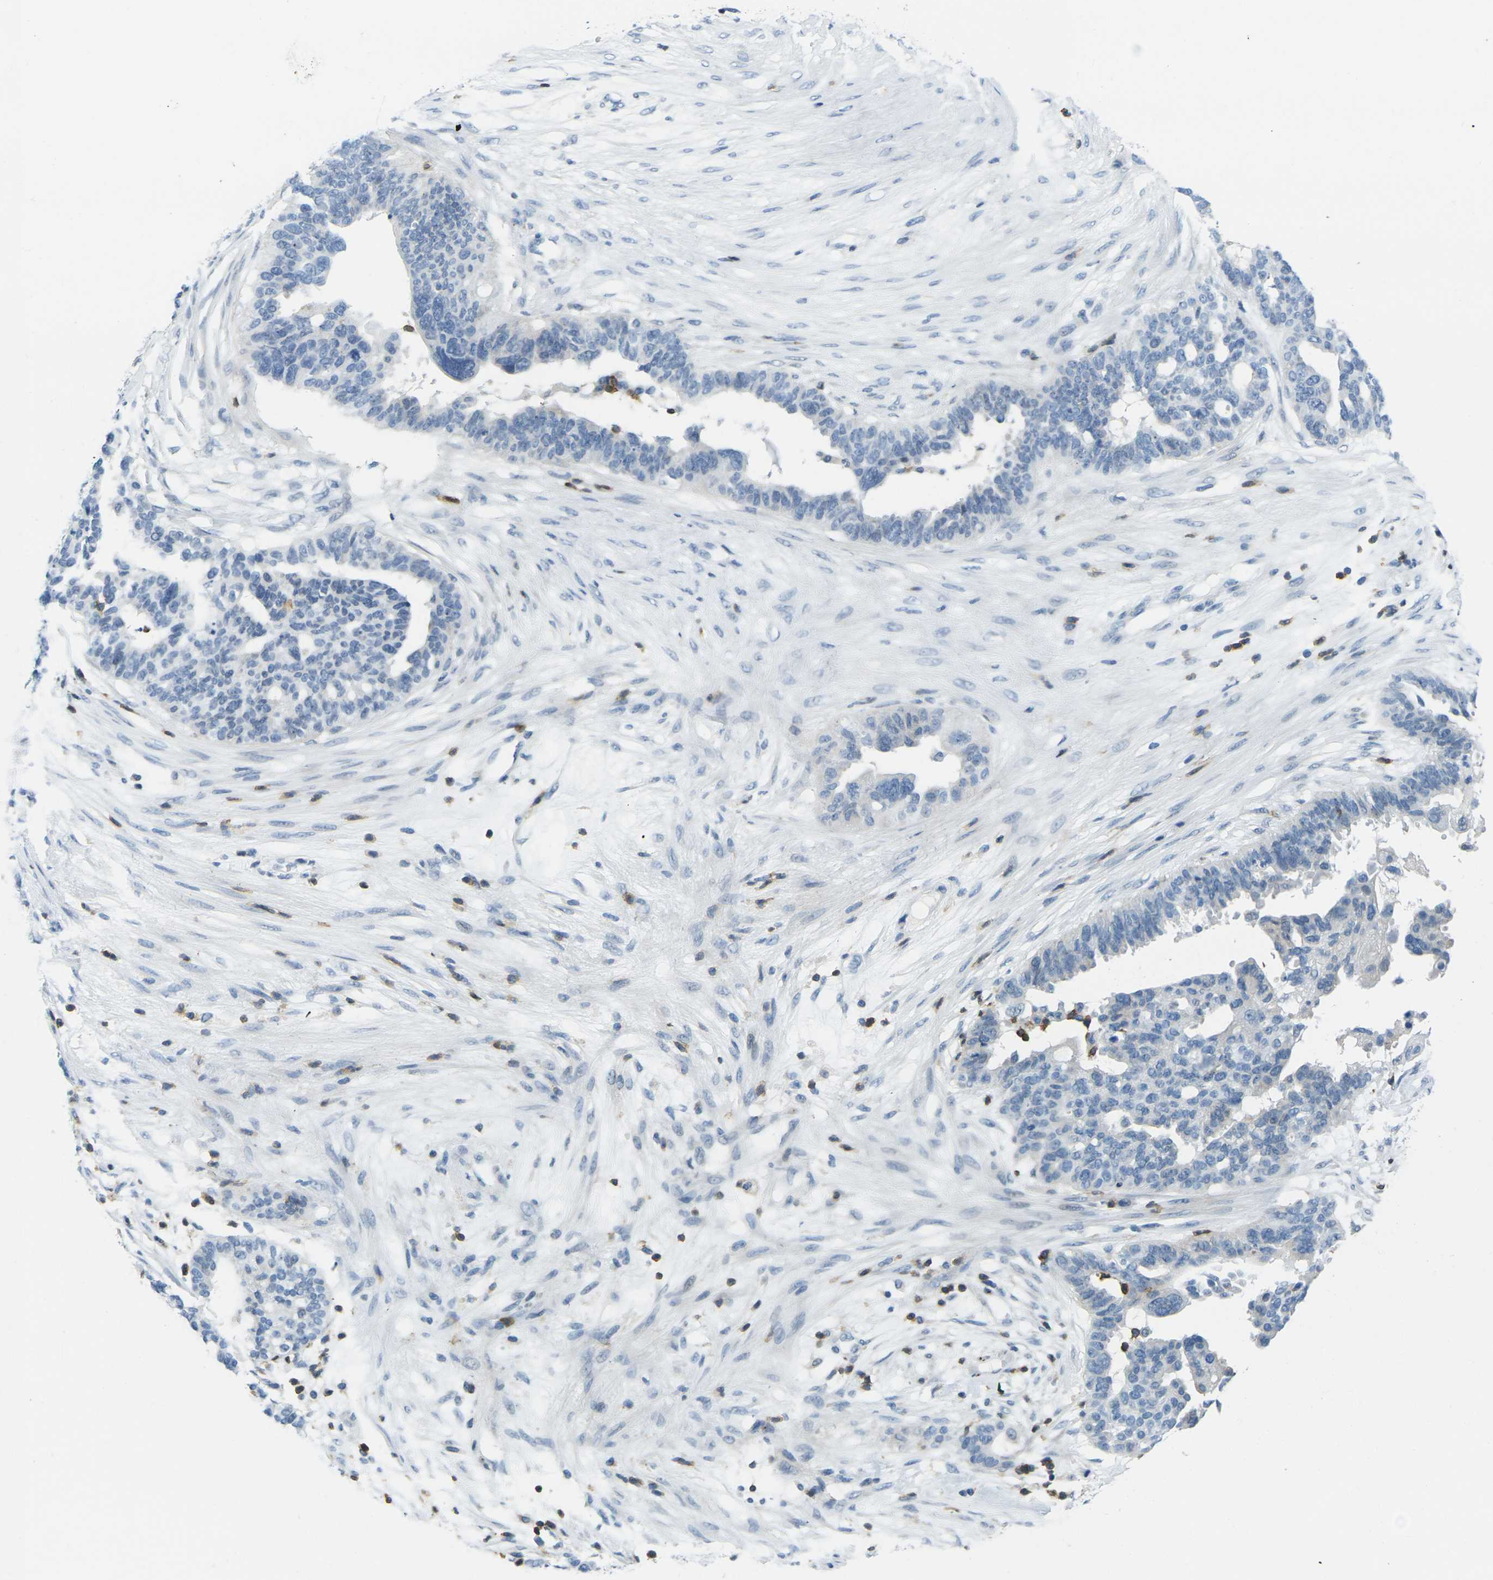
{"staining": {"intensity": "negative", "quantity": "none", "location": "none"}, "tissue": "ovarian cancer", "cell_type": "Tumor cells", "image_type": "cancer", "snomed": [{"axis": "morphology", "description": "Cystadenocarcinoma, serous, NOS"}, {"axis": "topography", "description": "Ovary"}], "caption": "A histopathology image of ovarian serous cystadenocarcinoma stained for a protein reveals no brown staining in tumor cells.", "gene": "CD3D", "patient": {"sex": "female", "age": 59}}